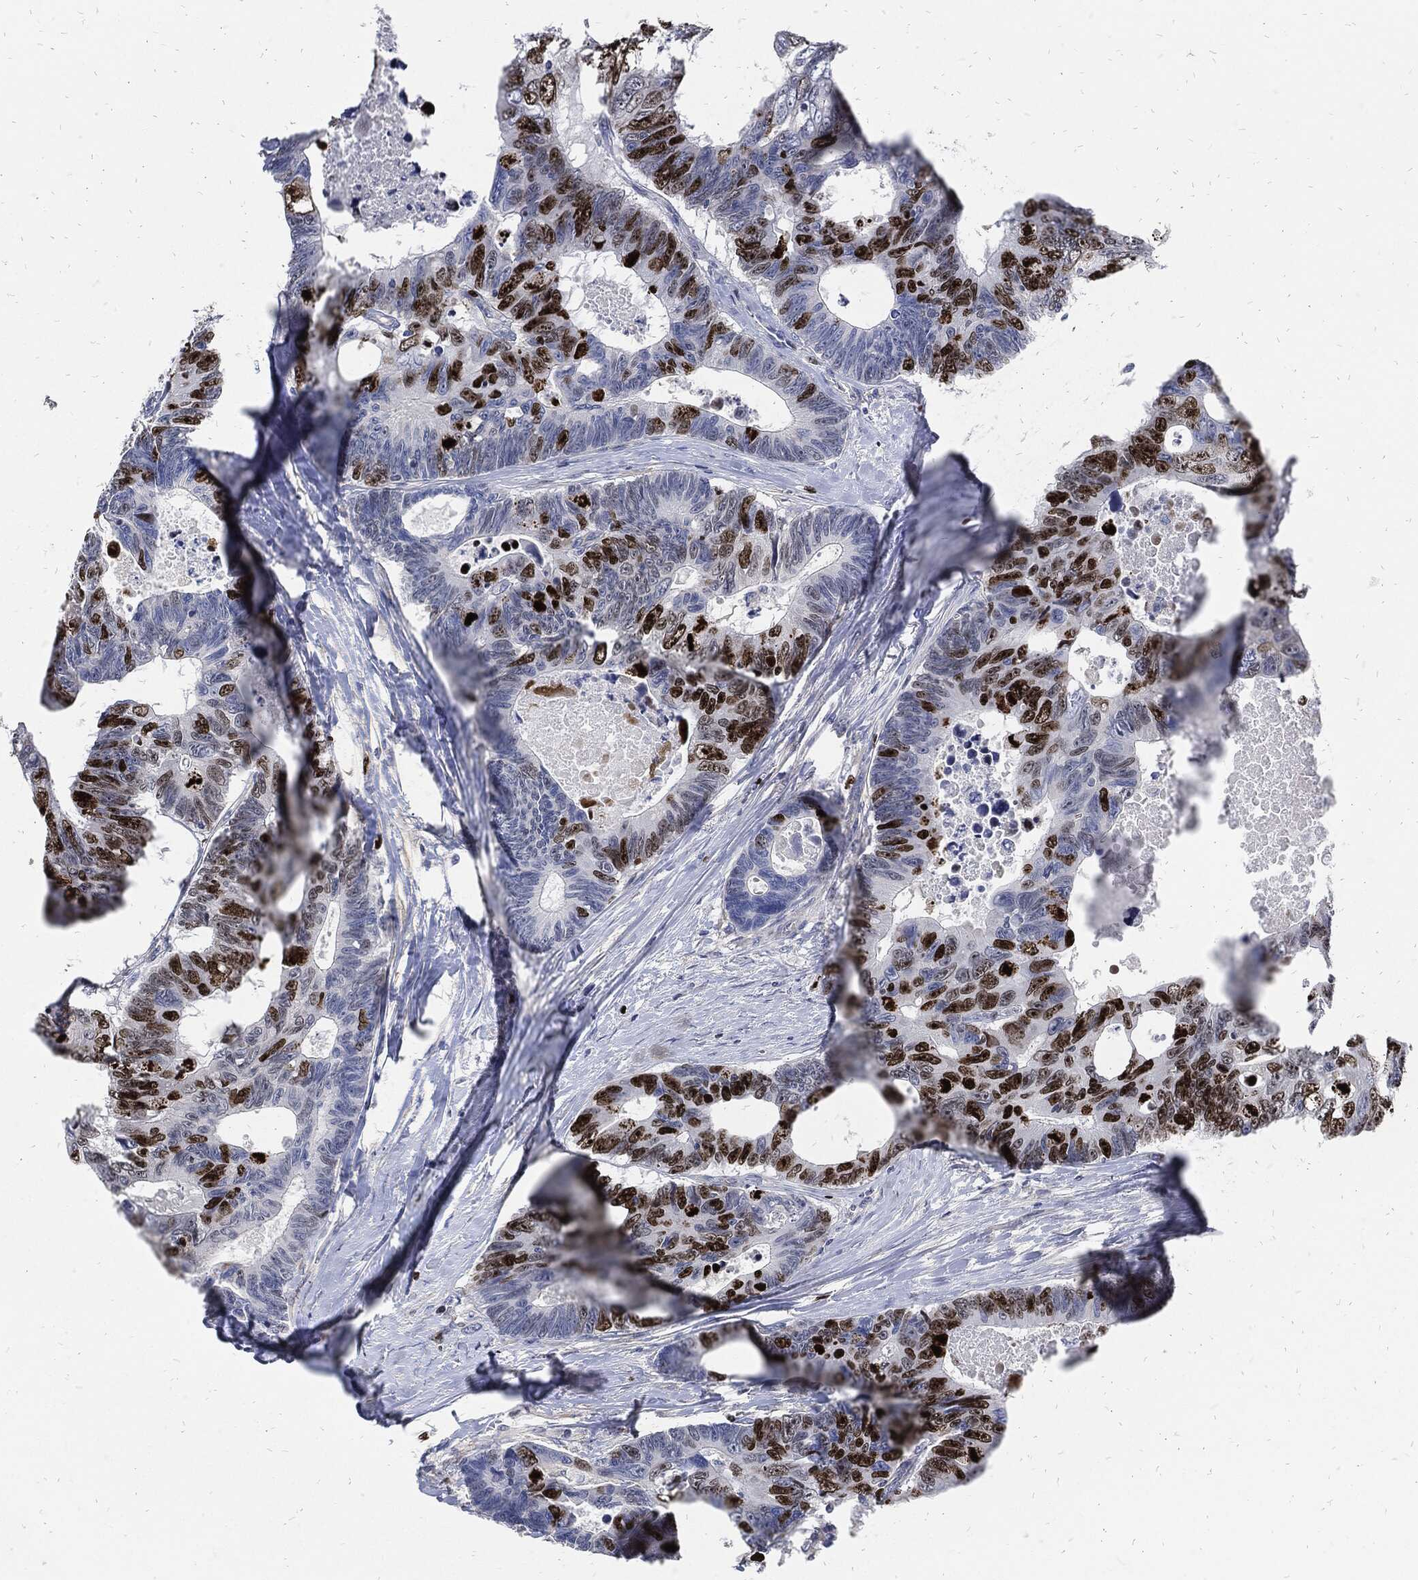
{"staining": {"intensity": "strong", "quantity": "25%-75%", "location": "nuclear"}, "tissue": "colorectal cancer", "cell_type": "Tumor cells", "image_type": "cancer", "snomed": [{"axis": "morphology", "description": "Adenocarcinoma, NOS"}, {"axis": "topography", "description": "Colon"}], "caption": "Protein analysis of colorectal adenocarcinoma tissue displays strong nuclear staining in about 25%-75% of tumor cells.", "gene": "MKI67", "patient": {"sex": "female", "age": 77}}